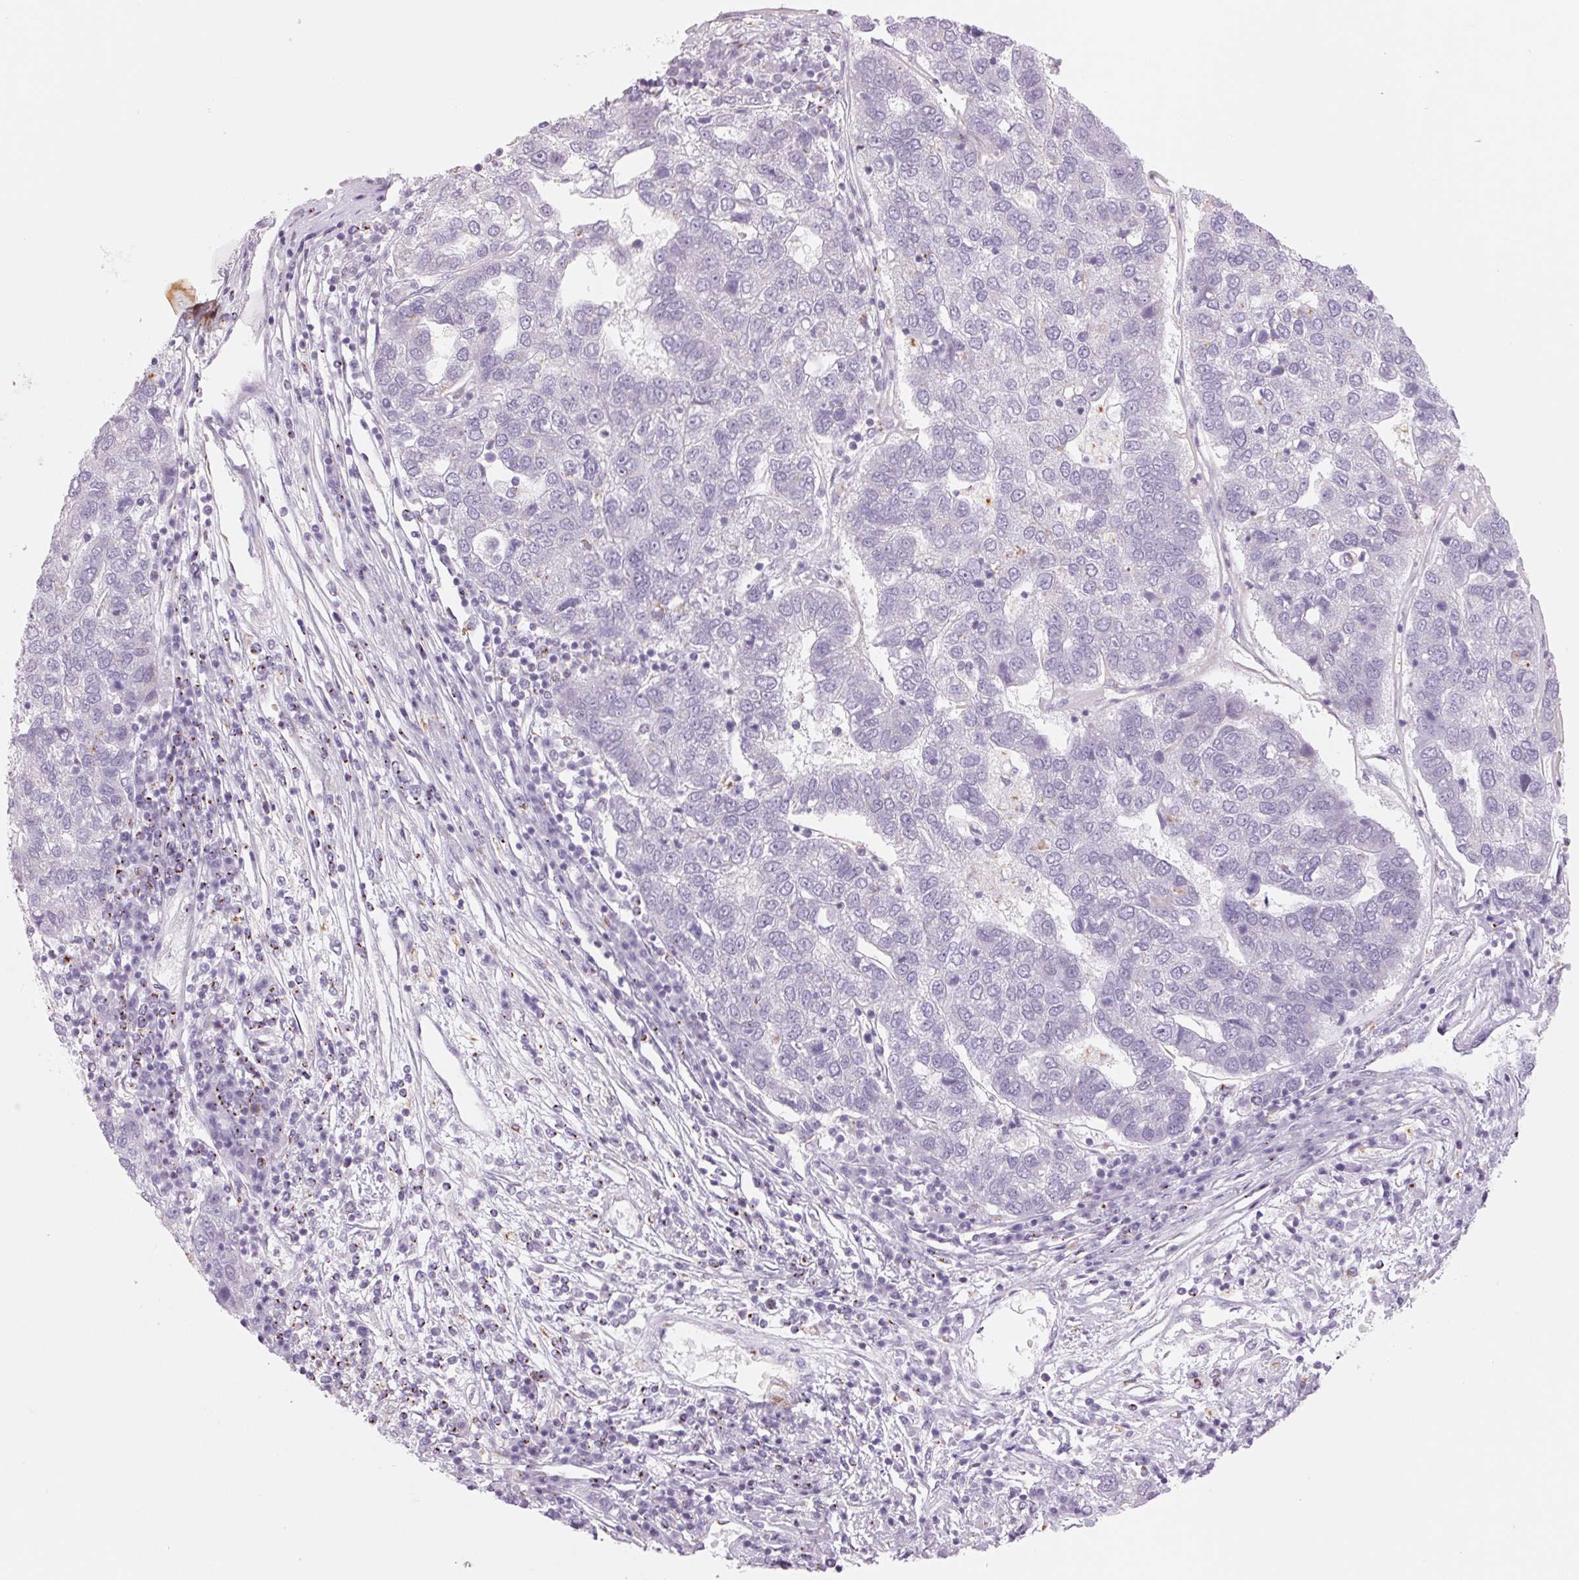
{"staining": {"intensity": "negative", "quantity": "none", "location": "none"}, "tissue": "pancreatic cancer", "cell_type": "Tumor cells", "image_type": "cancer", "snomed": [{"axis": "morphology", "description": "Adenocarcinoma, NOS"}, {"axis": "topography", "description": "Pancreas"}], "caption": "Protein analysis of pancreatic cancer (adenocarcinoma) reveals no significant staining in tumor cells.", "gene": "GALNT7", "patient": {"sex": "female", "age": 61}}